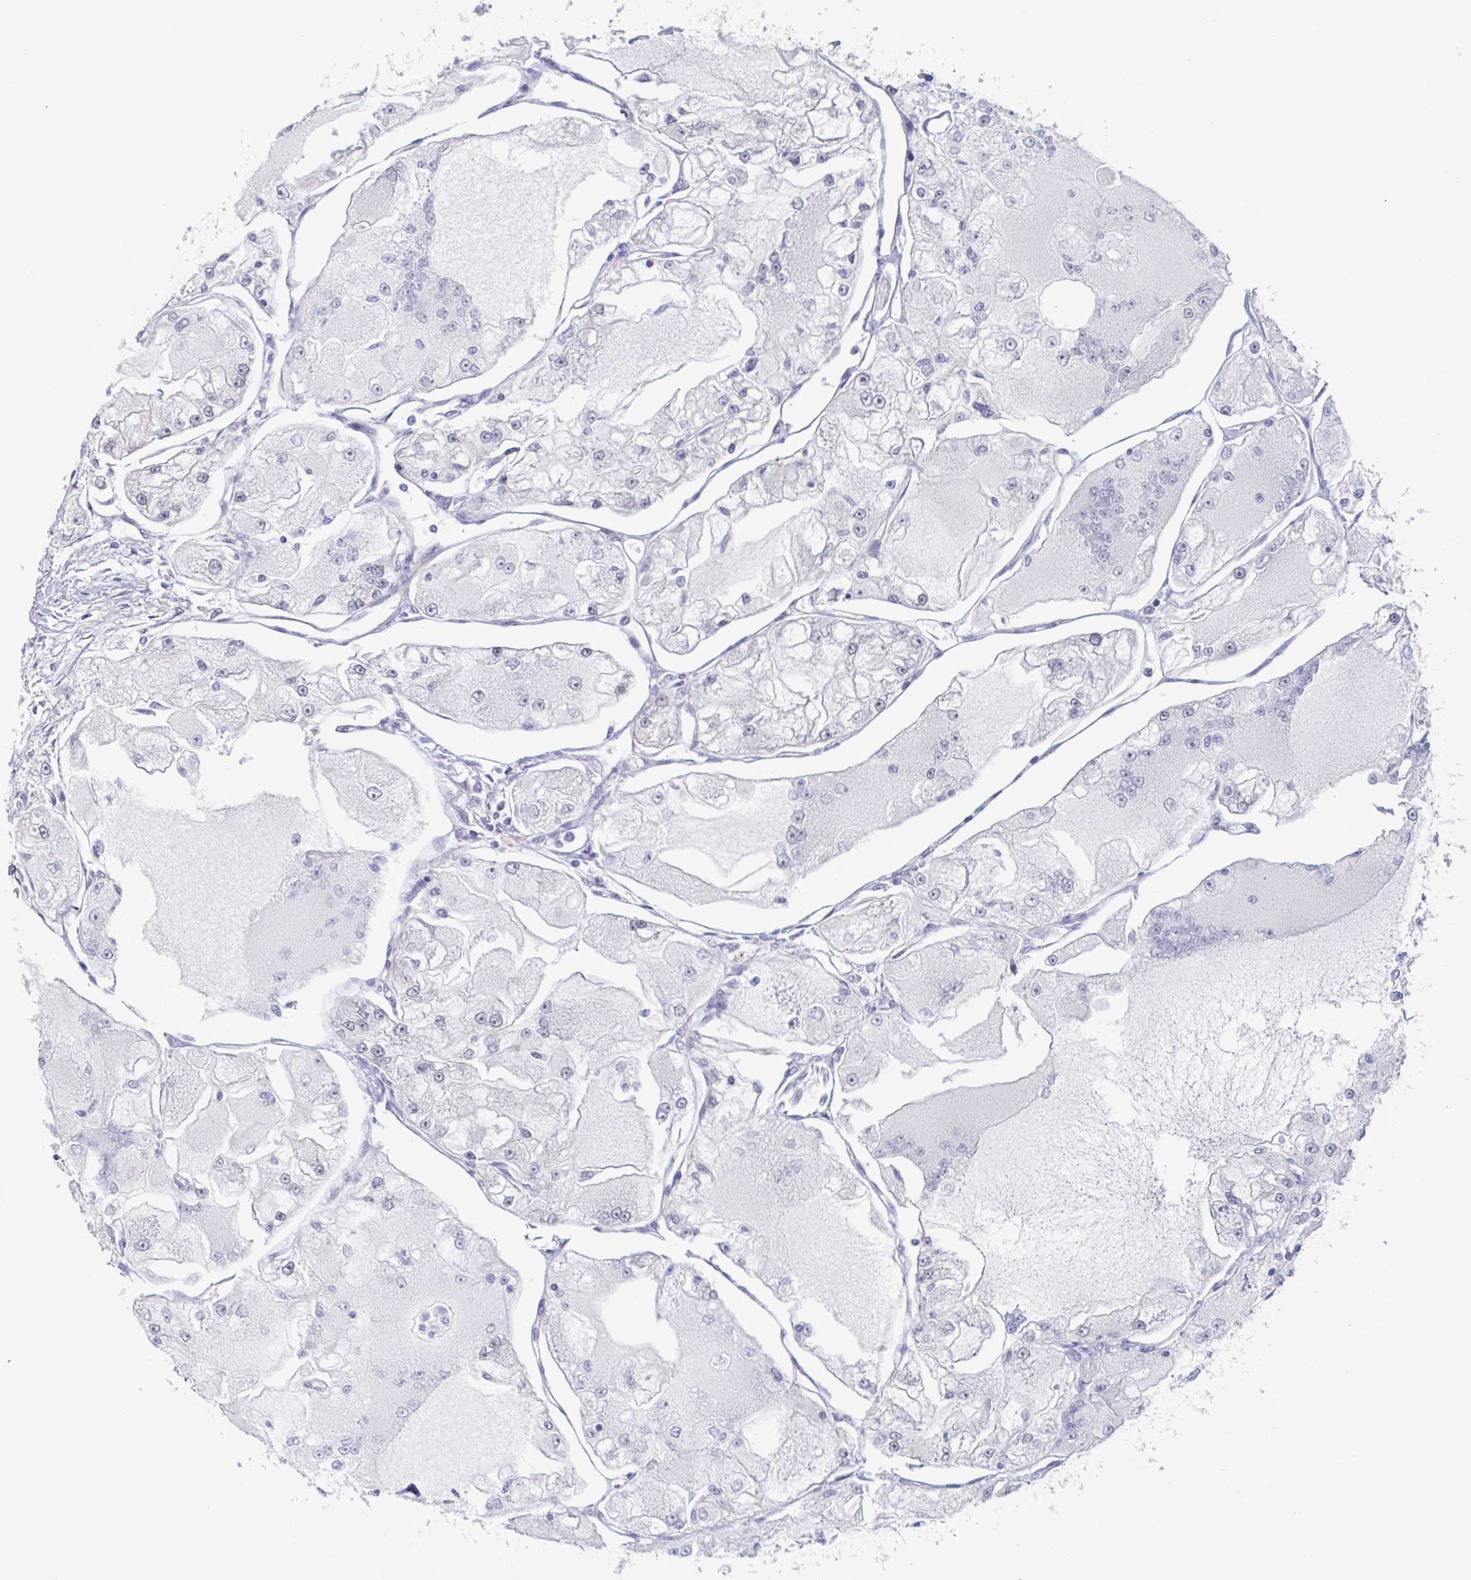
{"staining": {"intensity": "negative", "quantity": "none", "location": "none"}, "tissue": "renal cancer", "cell_type": "Tumor cells", "image_type": "cancer", "snomed": [{"axis": "morphology", "description": "Adenocarcinoma, NOS"}, {"axis": "topography", "description": "Kidney"}], "caption": "The IHC photomicrograph has no significant expression in tumor cells of renal cancer (adenocarcinoma) tissue.", "gene": "KDM4D", "patient": {"sex": "female", "age": 72}}